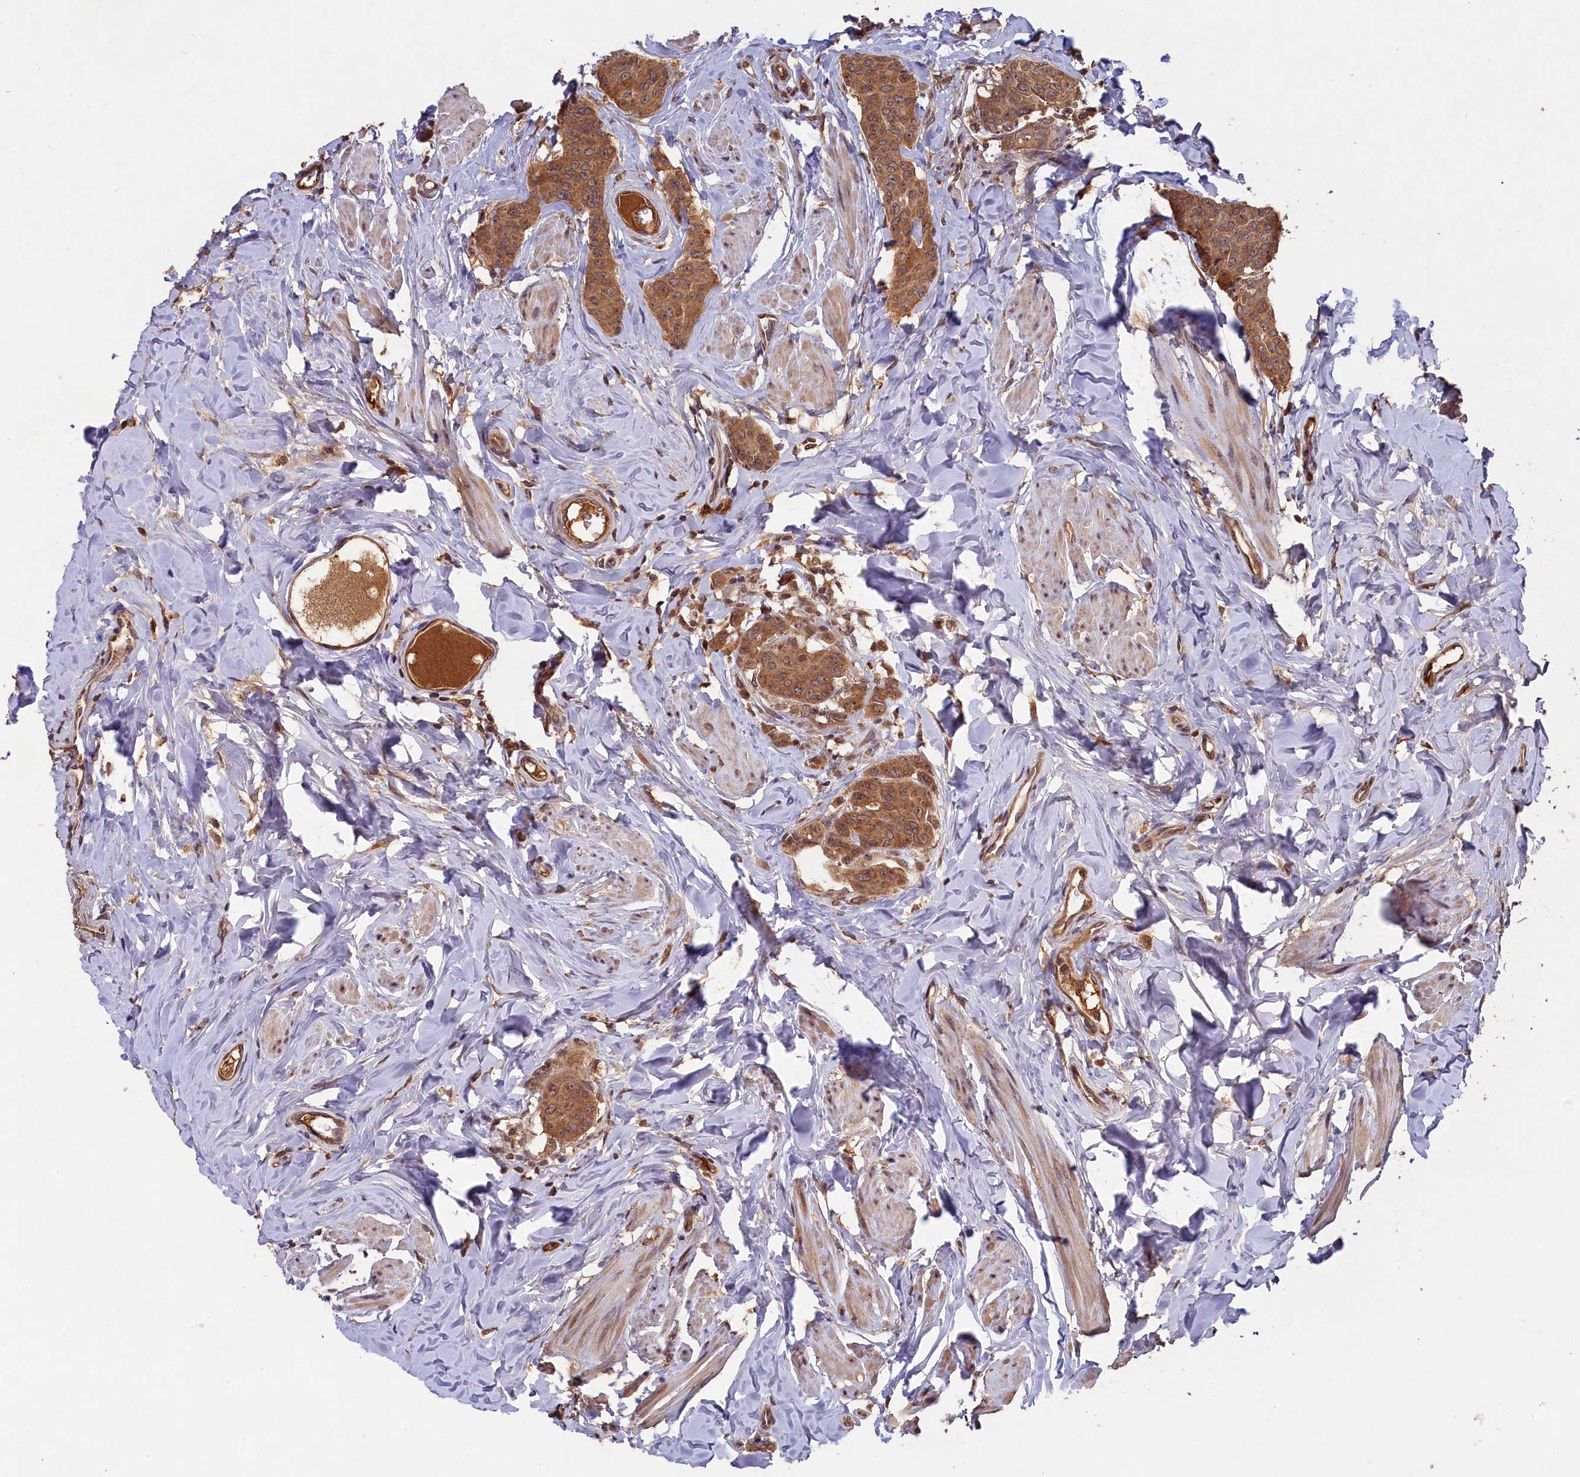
{"staining": {"intensity": "moderate", "quantity": ">75%", "location": "cytoplasmic/membranous"}, "tissue": "breast cancer", "cell_type": "Tumor cells", "image_type": "cancer", "snomed": [{"axis": "morphology", "description": "Duct carcinoma"}, {"axis": "topography", "description": "Breast"}], "caption": "There is medium levels of moderate cytoplasmic/membranous expression in tumor cells of breast cancer (infiltrating ductal carcinoma), as demonstrated by immunohistochemical staining (brown color).", "gene": "CHAC1", "patient": {"sex": "female", "age": 40}}